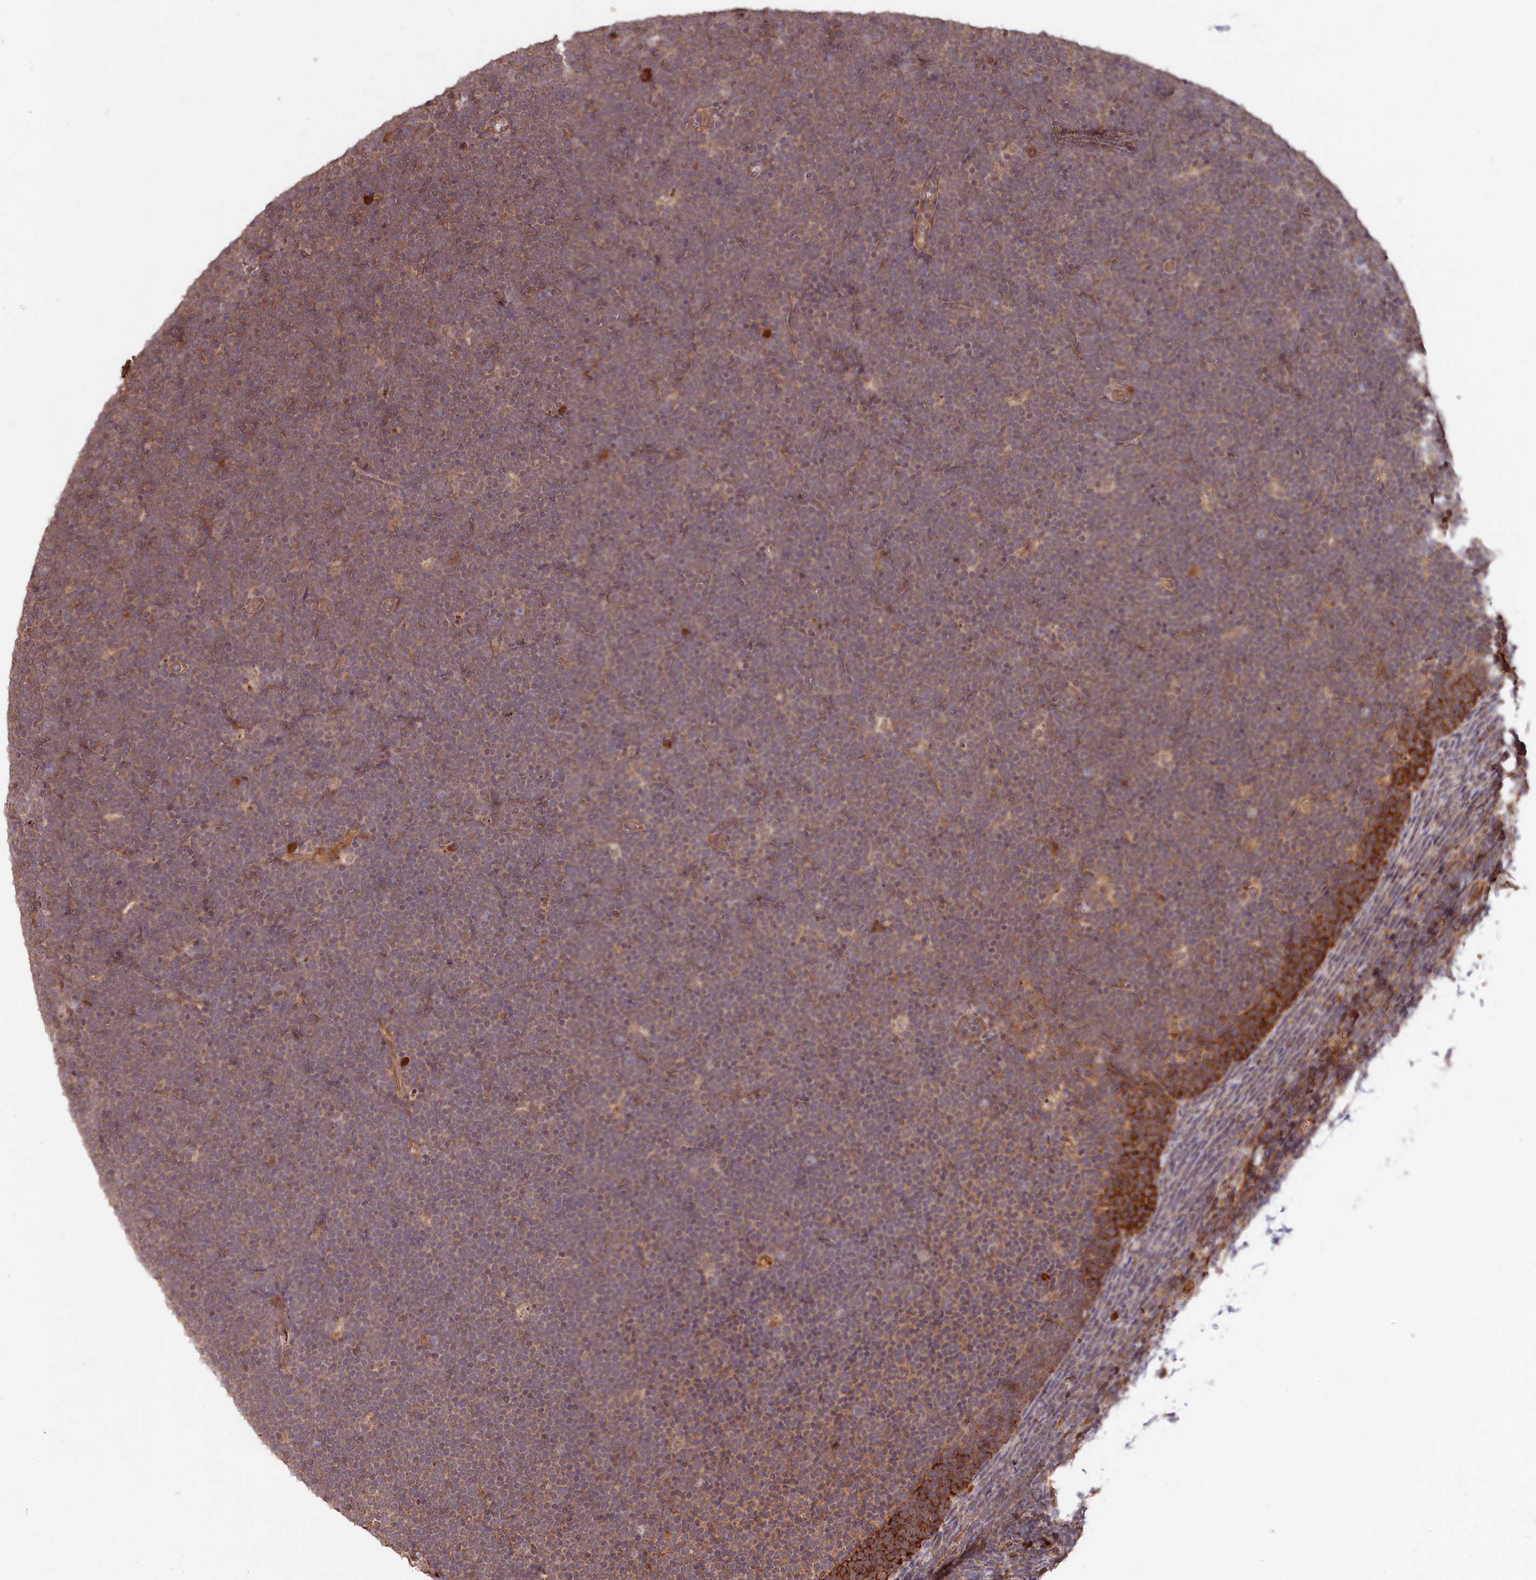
{"staining": {"intensity": "weak", "quantity": "25%-75%", "location": "cytoplasmic/membranous"}, "tissue": "lymphoma", "cell_type": "Tumor cells", "image_type": "cancer", "snomed": [{"axis": "morphology", "description": "Malignant lymphoma, non-Hodgkin's type, High grade"}, {"axis": "topography", "description": "Lymph node"}], "caption": "High-grade malignant lymphoma, non-Hodgkin's type stained with a protein marker reveals weak staining in tumor cells.", "gene": "MCF2L2", "patient": {"sex": "male", "age": 13}}